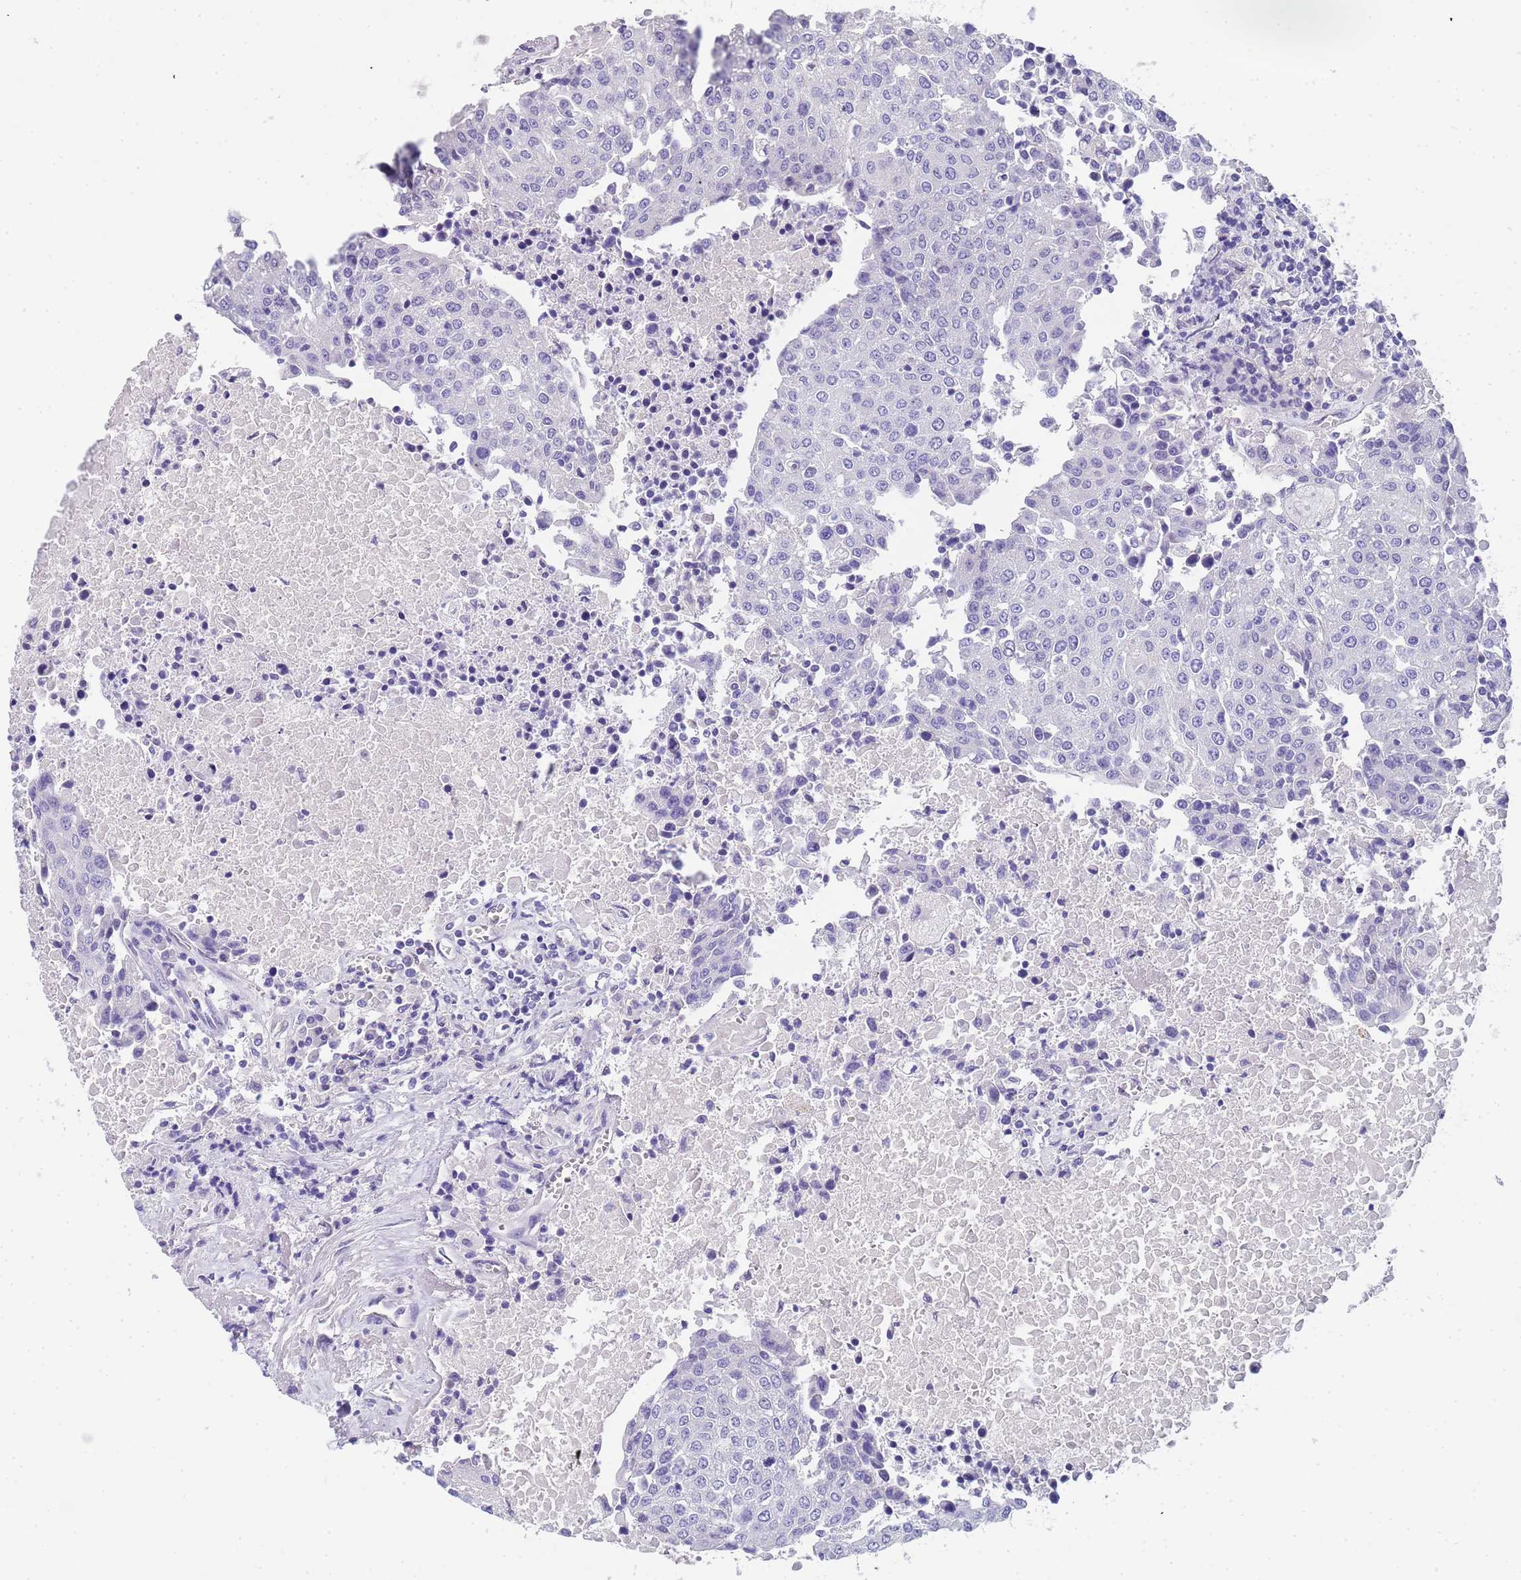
{"staining": {"intensity": "negative", "quantity": "none", "location": "none"}, "tissue": "urothelial cancer", "cell_type": "Tumor cells", "image_type": "cancer", "snomed": [{"axis": "morphology", "description": "Urothelial carcinoma, High grade"}, {"axis": "topography", "description": "Urinary bladder"}], "caption": "Immunohistochemistry image of human urothelial cancer stained for a protein (brown), which exhibits no staining in tumor cells. (DAB (3,3'-diaminobenzidine) immunohistochemistry, high magnification).", "gene": "CTRC", "patient": {"sex": "female", "age": 85}}